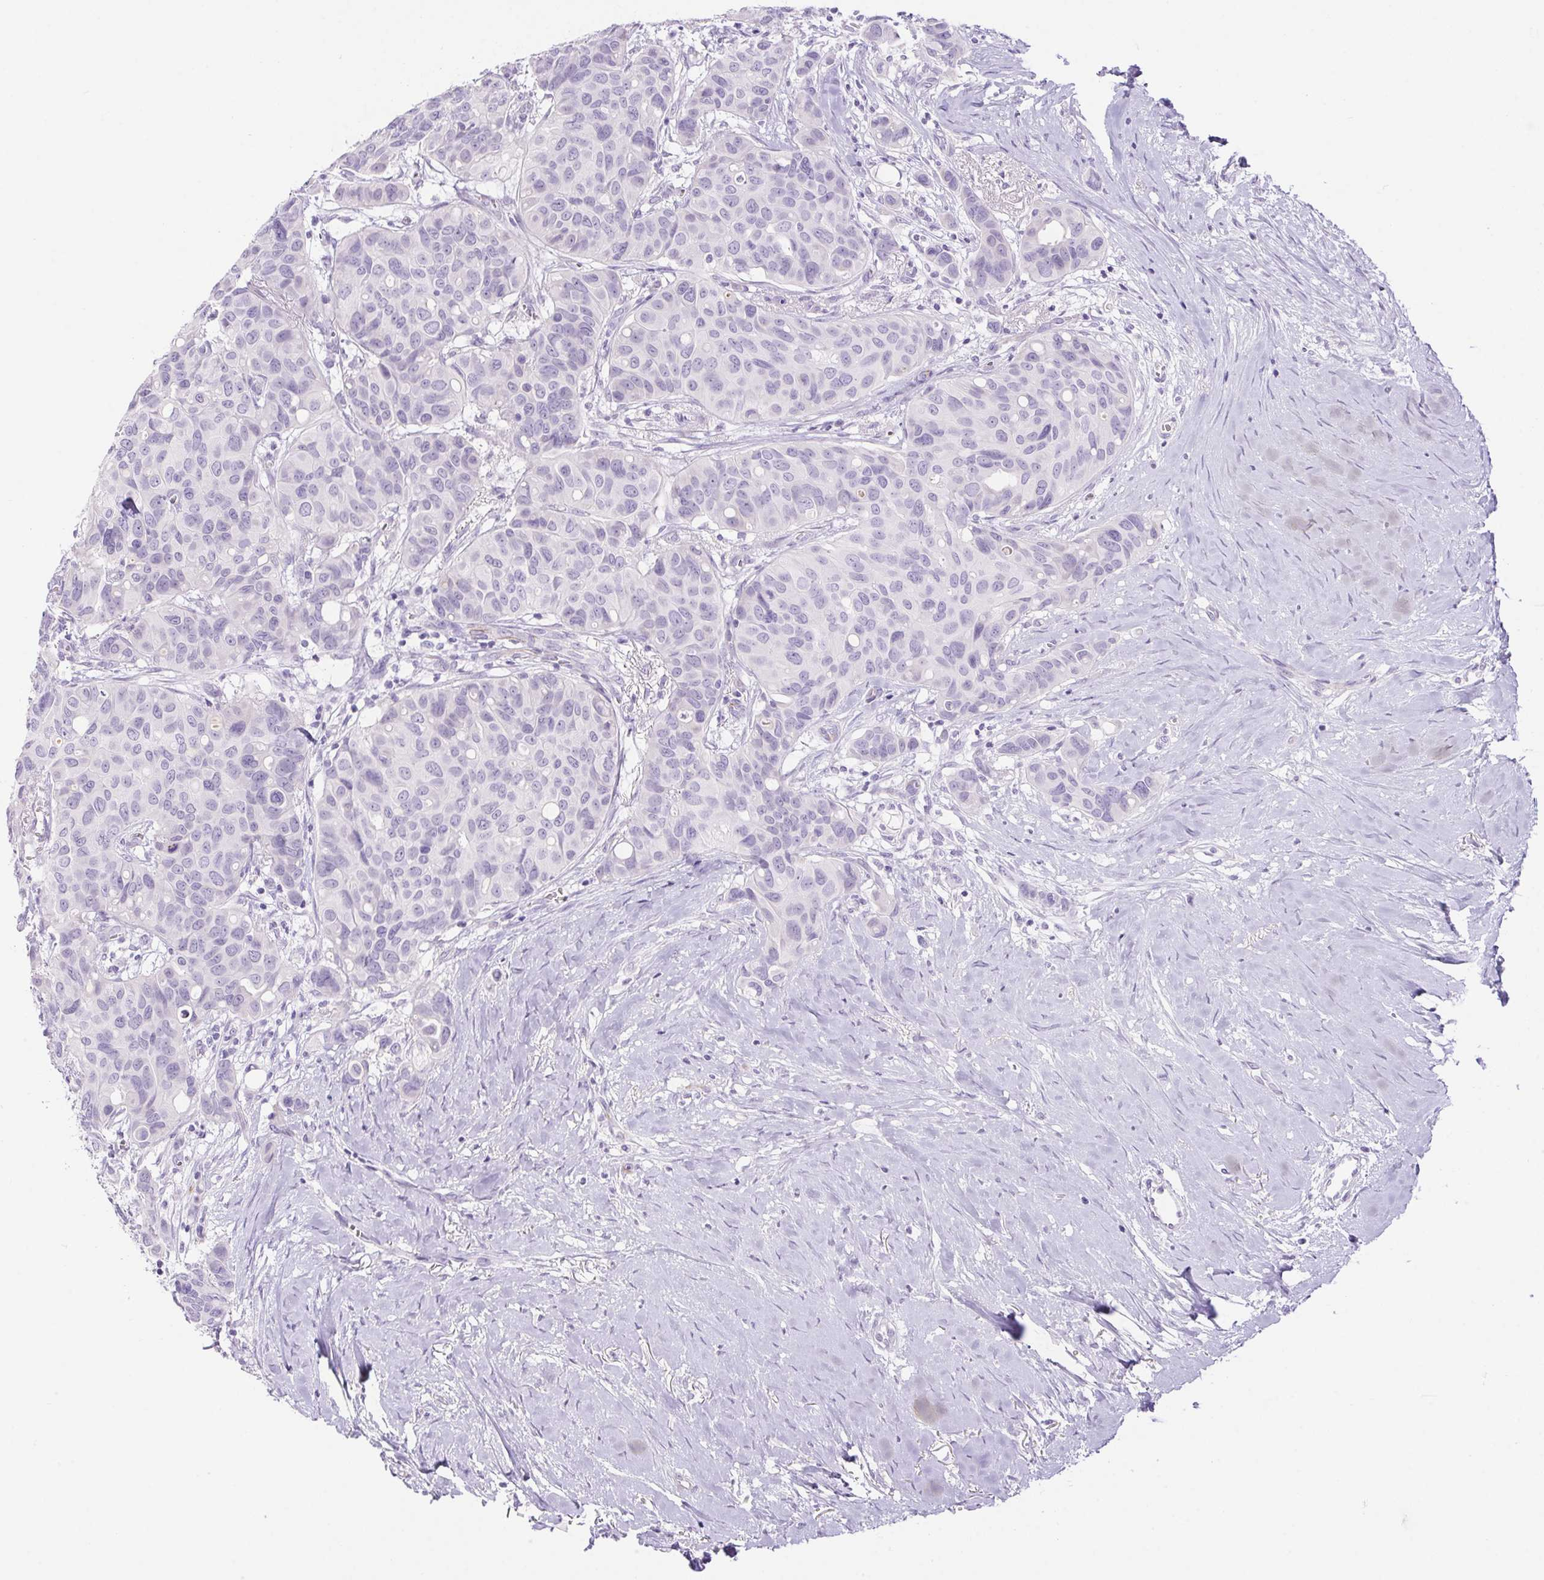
{"staining": {"intensity": "negative", "quantity": "none", "location": "none"}, "tissue": "breast cancer", "cell_type": "Tumor cells", "image_type": "cancer", "snomed": [{"axis": "morphology", "description": "Duct carcinoma"}, {"axis": "topography", "description": "Breast"}], "caption": "High power microscopy image of an IHC image of breast cancer, revealing no significant expression in tumor cells. Nuclei are stained in blue.", "gene": "ERP27", "patient": {"sex": "female", "age": 54}}